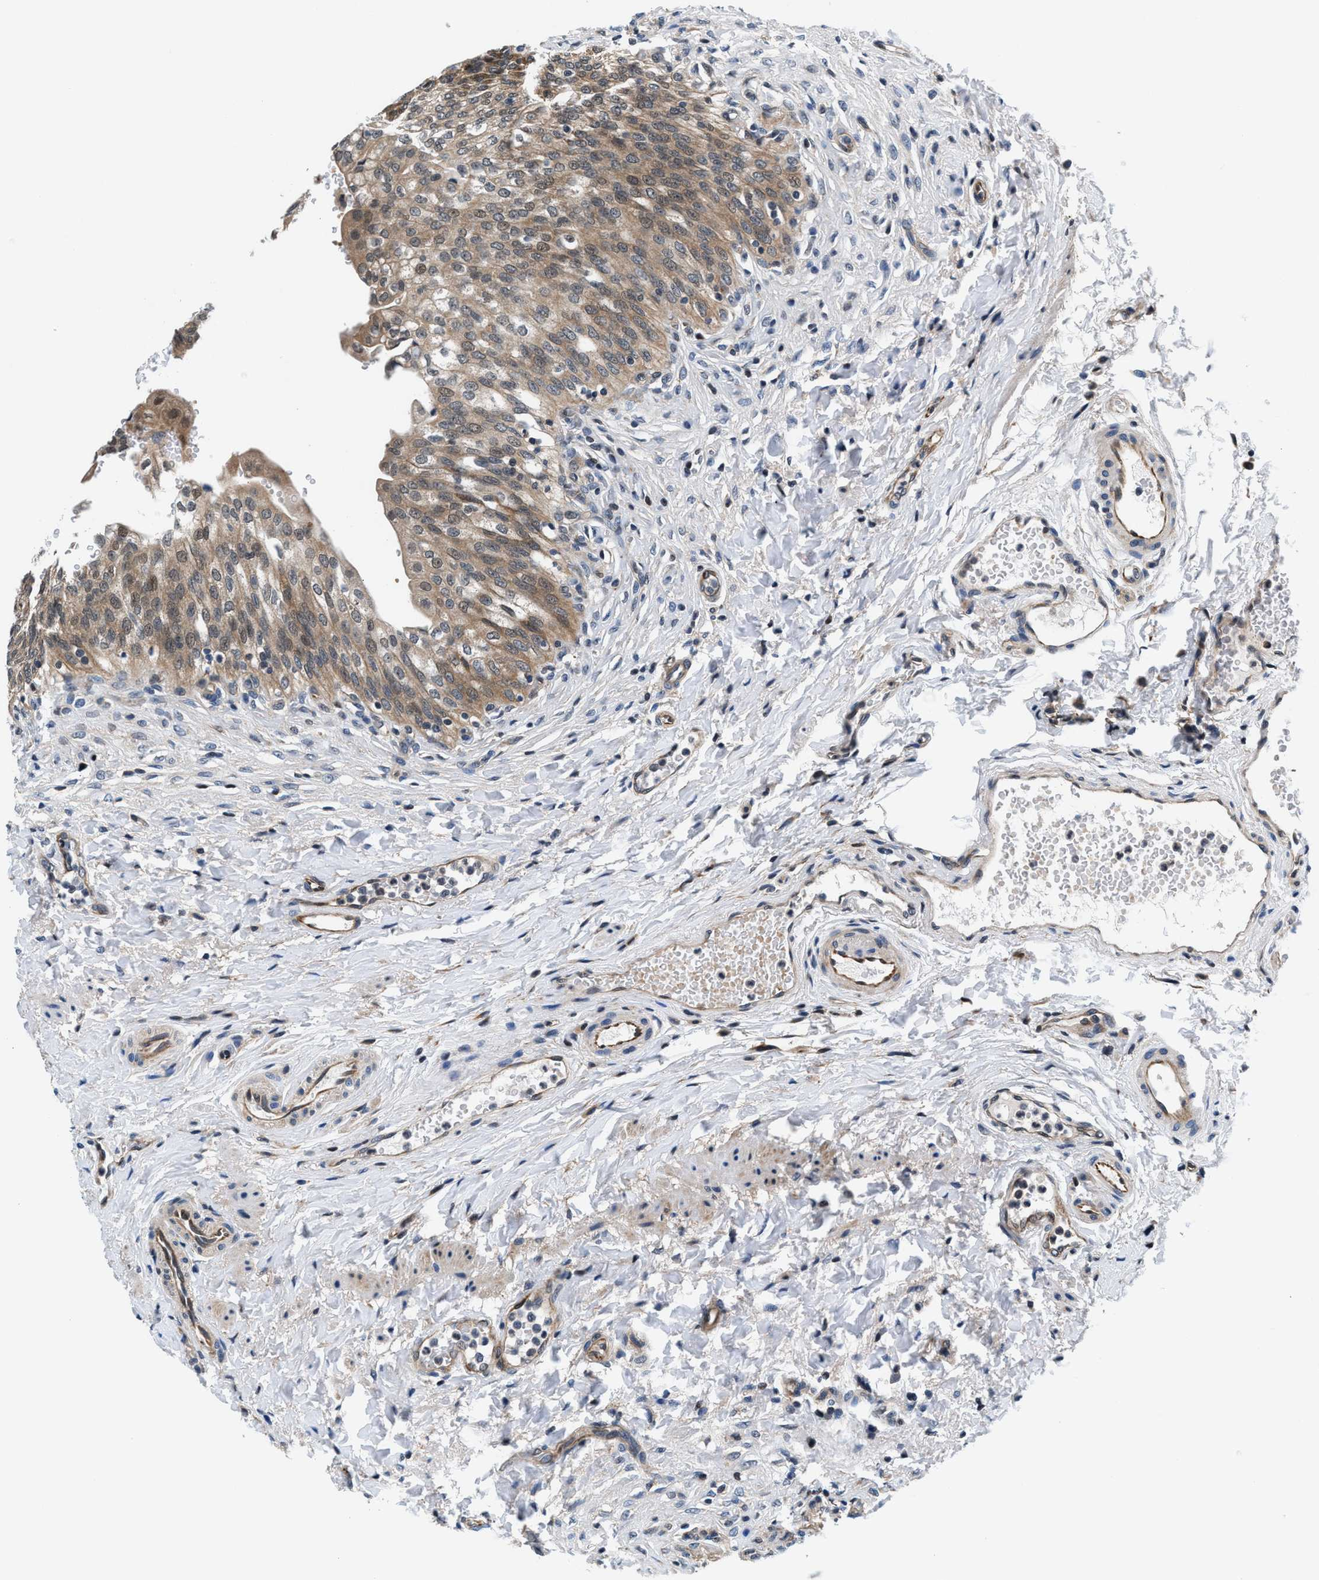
{"staining": {"intensity": "moderate", "quantity": ">75%", "location": "cytoplasmic/membranous,nuclear"}, "tissue": "urinary bladder", "cell_type": "Urothelial cells", "image_type": "normal", "snomed": [{"axis": "morphology", "description": "Urothelial carcinoma, High grade"}, {"axis": "topography", "description": "Urinary bladder"}], "caption": "High-magnification brightfield microscopy of unremarkable urinary bladder stained with DAB (3,3'-diaminobenzidine) (brown) and counterstained with hematoxylin (blue). urothelial cells exhibit moderate cytoplasmic/membranous,nuclear staining is present in approximately>75% of cells.", "gene": "PRPSAP2", "patient": {"sex": "male", "age": 46}}